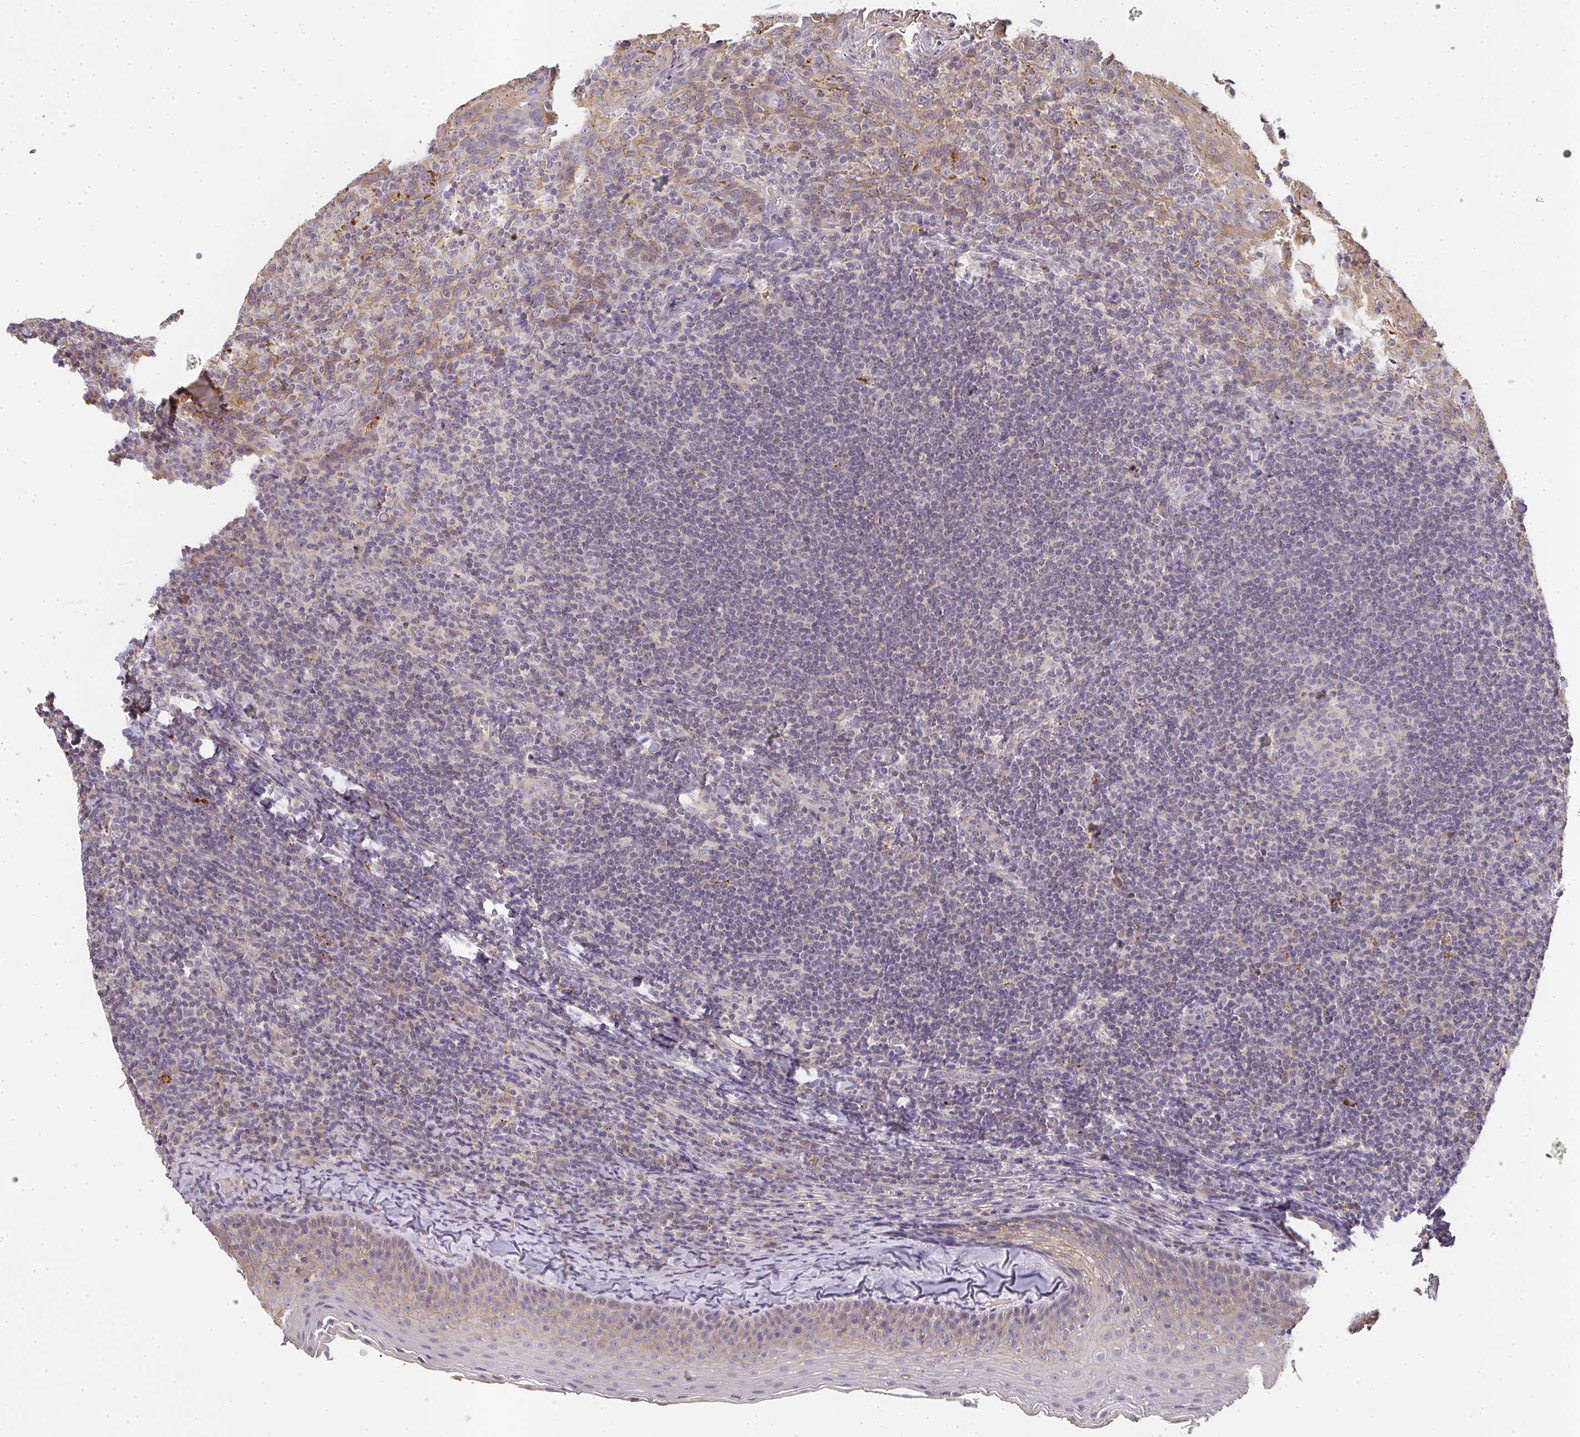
{"staining": {"intensity": "negative", "quantity": "none", "location": "none"}, "tissue": "tonsil", "cell_type": "Germinal center cells", "image_type": "normal", "snomed": [{"axis": "morphology", "description": "Normal tissue, NOS"}, {"axis": "topography", "description": "Tonsil"}], "caption": "This photomicrograph is of normal tonsil stained with immunohistochemistry (IHC) to label a protein in brown with the nuclei are counter-stained blue. There is no expression in germinal center cells.", "gene": "SLC35B3", "patient": {"sex": "female", "age": 10}}